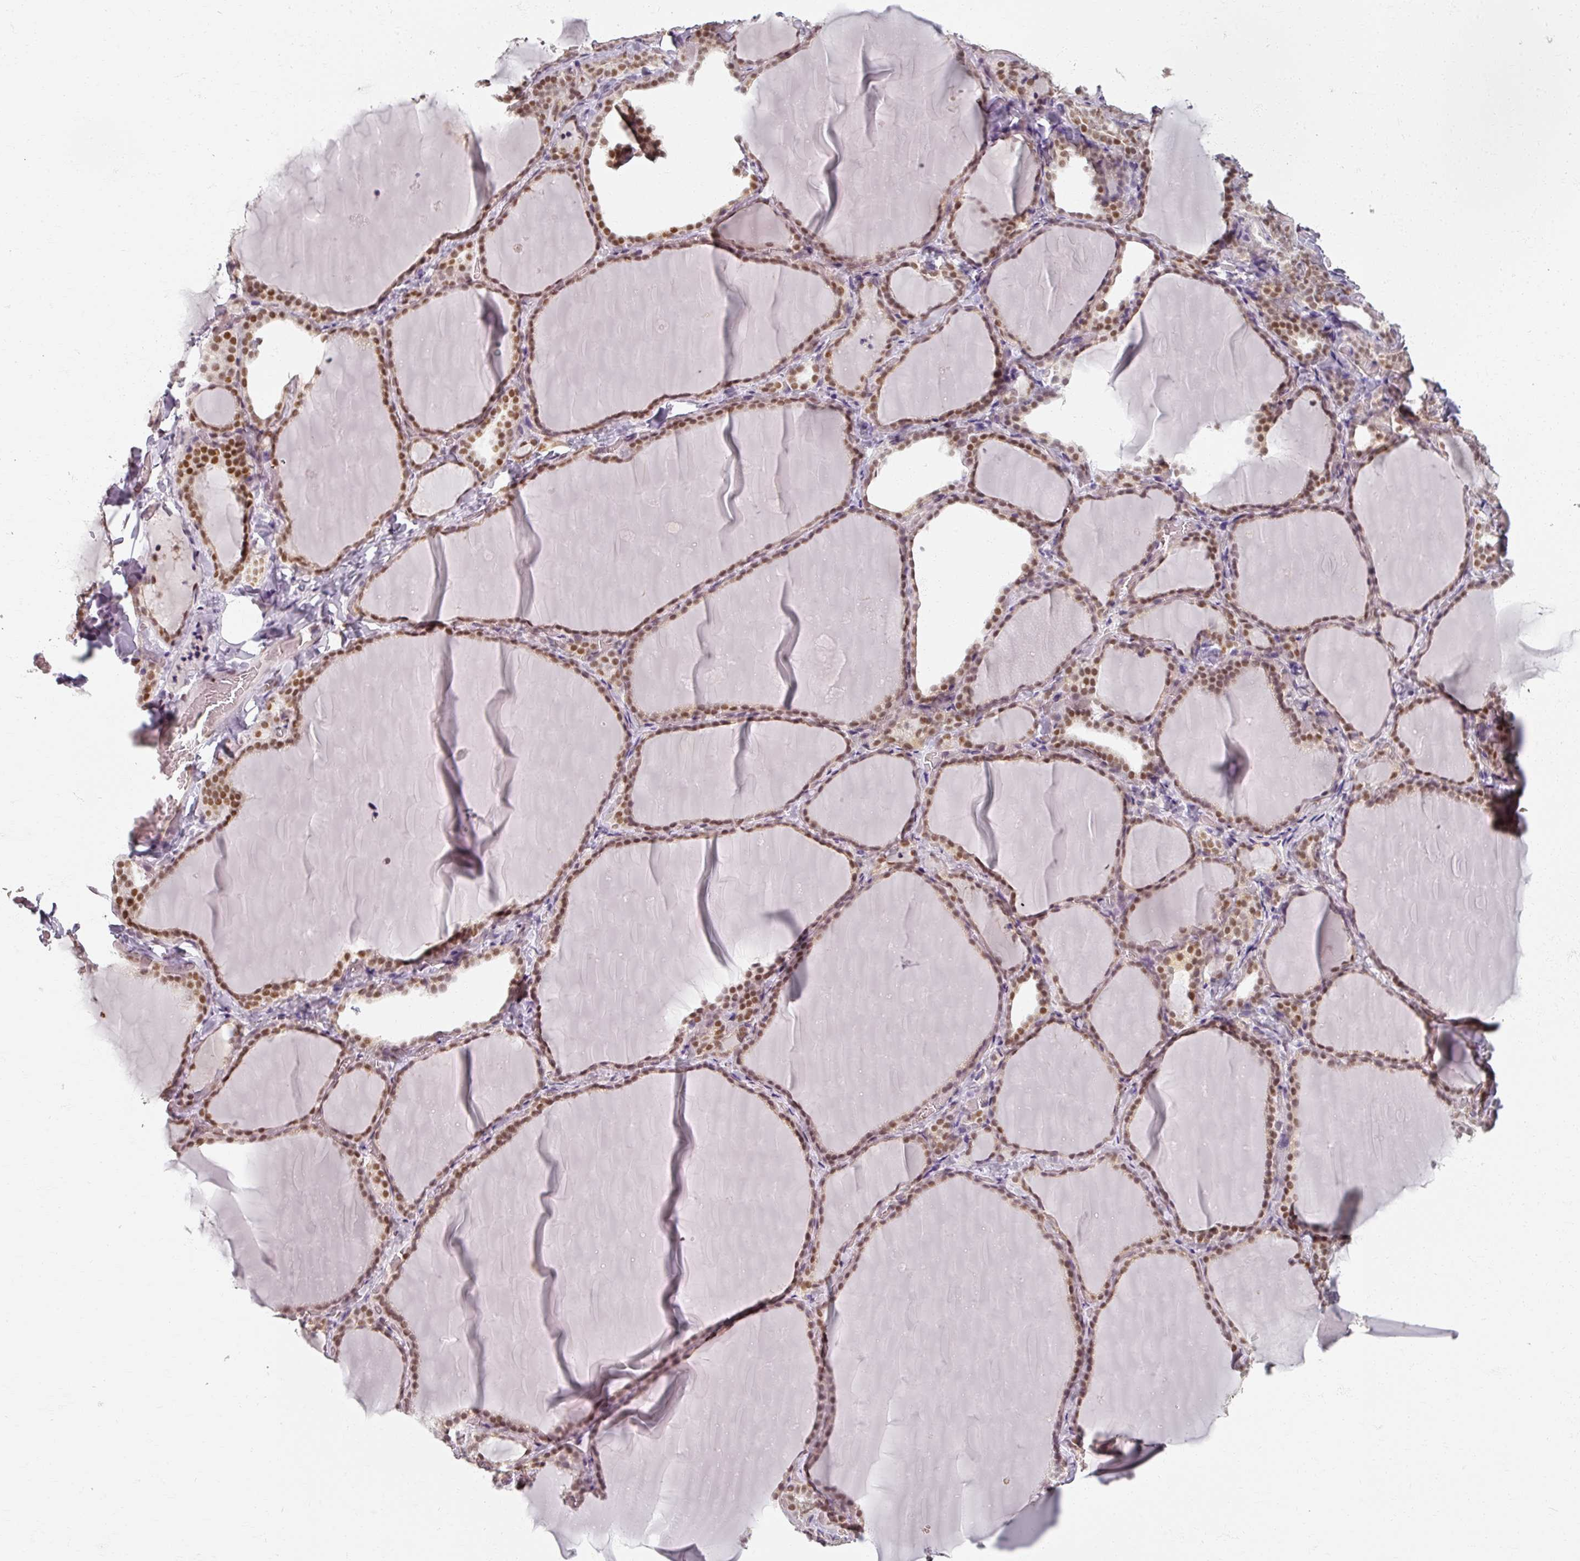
{"staining": {"intensity": "moderate", "quantity": ">75%", "location": "nuclear"}, "tissue": "thyroid gland", "cell_type": "Glandular cells", "image_type": "normal", "snomed": [{"axis": "morphology", "description": "Normal tissue, NOS"}, {"axis": "topography", "description": "Thyroid gland"}], "caption": "DAB (3,3'-diaminobenzidine) immunohistochemical staining of benign thyroid gland demonstrates moderate nuclear protein positivity in about >75% of glandular cells. (DAB (3,3'-diaminobenzidine) = brown stain, brightfield microscopy at high magnification).", "gene": "RIPOR3", "patient": {"sex": "female", "age": 22}}